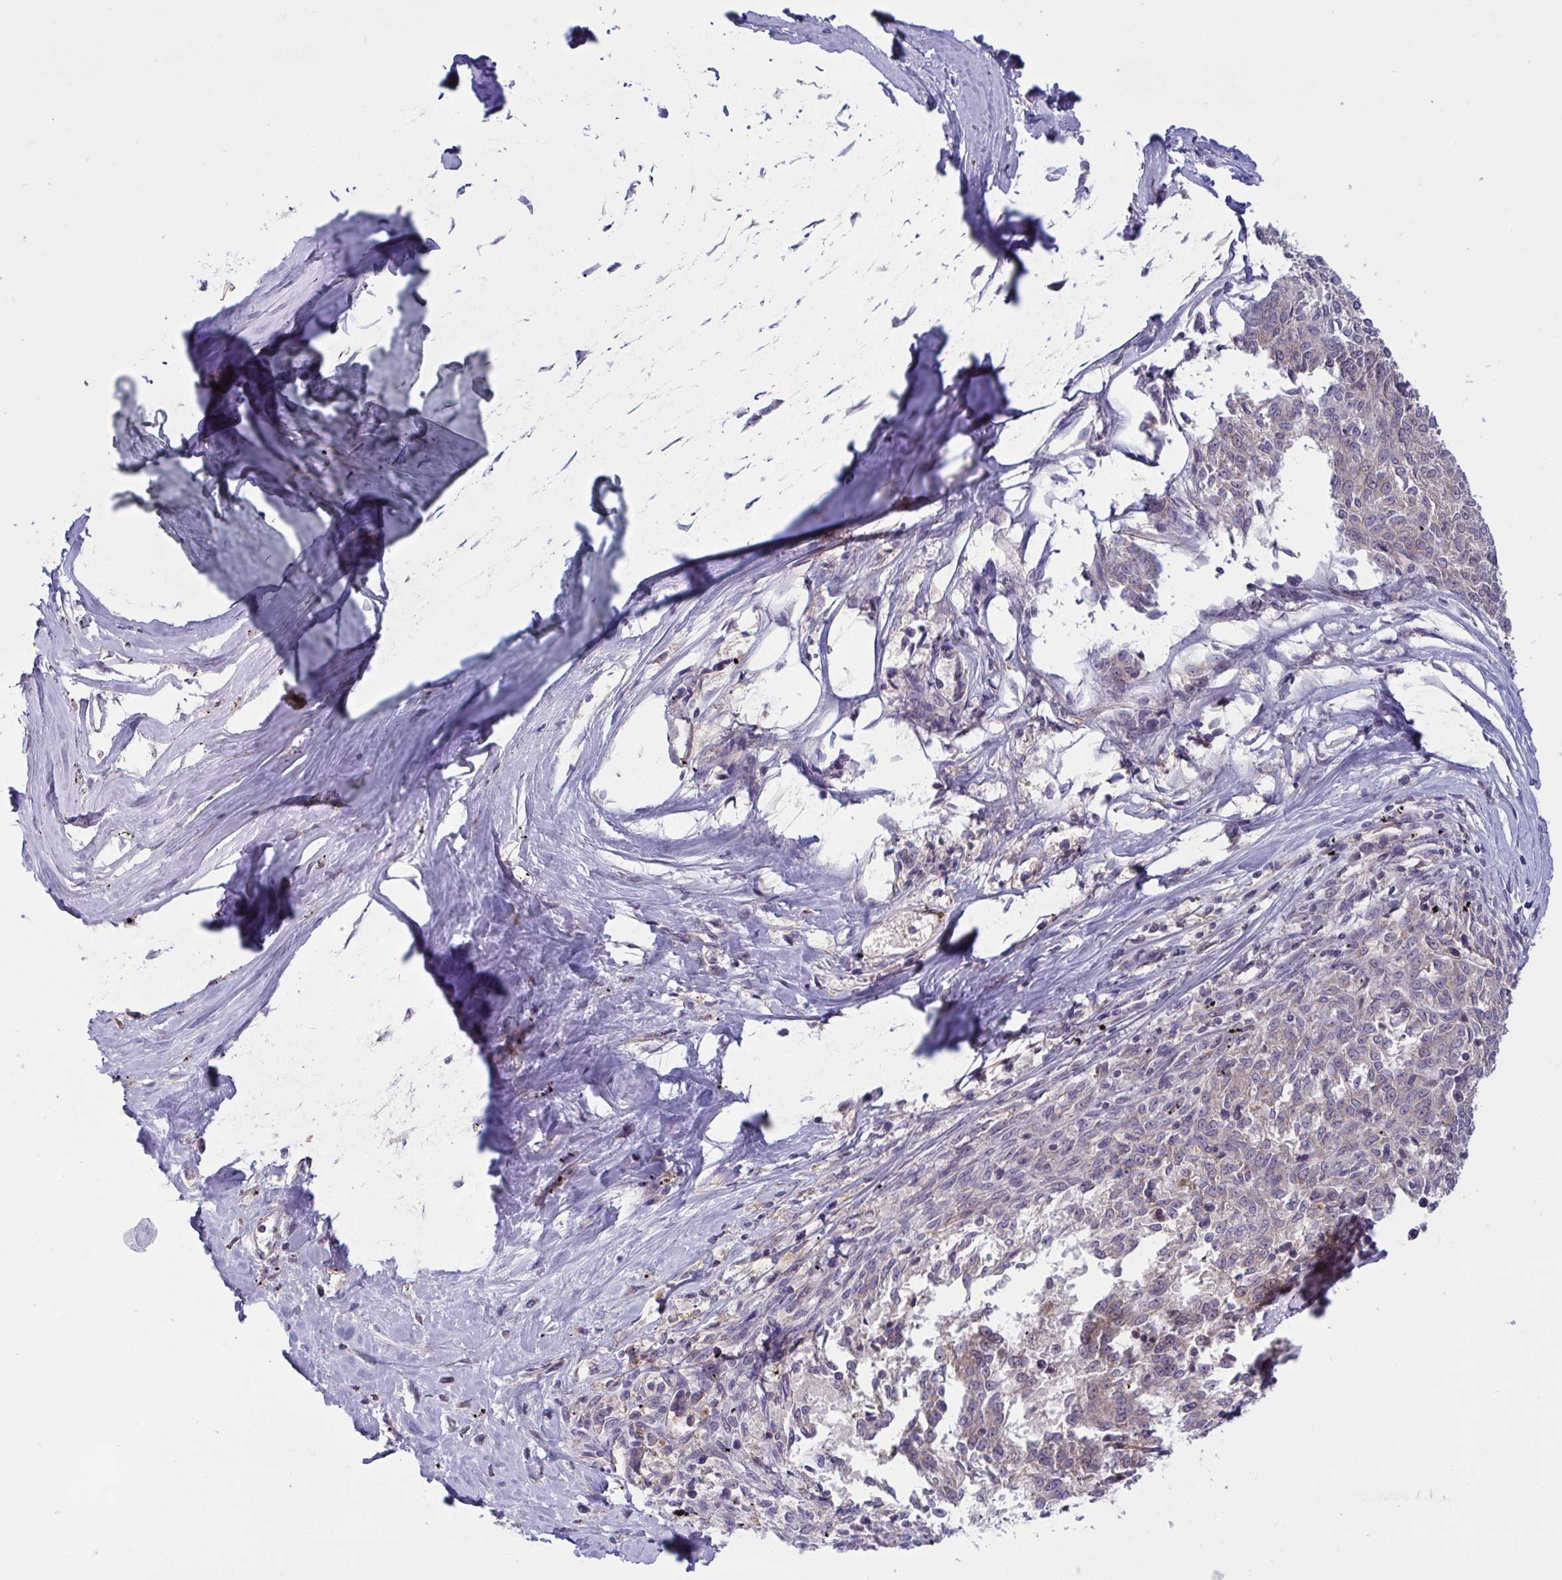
{"staining": {"intensity": "negative", "quantity": "none", "location": "none"}, "tissue": "melanoma", "cell_type": "Tumor cells", "image_type": "cancer", "snomed": [{"axis": "morphology", "description": "Malignant melanoma, NOS"}, {"axis": "topography", "description": "Skin"}], "caption": "High magnification brightfield microscopy of melanoma stained with DAB (3,3'-diaminobenzidine) (brown) and counterstained with hematoxylin (blue): tumor cells show no significant staining.", "gene": "TANK", "patient": {"sex": "female", "age": 72}}